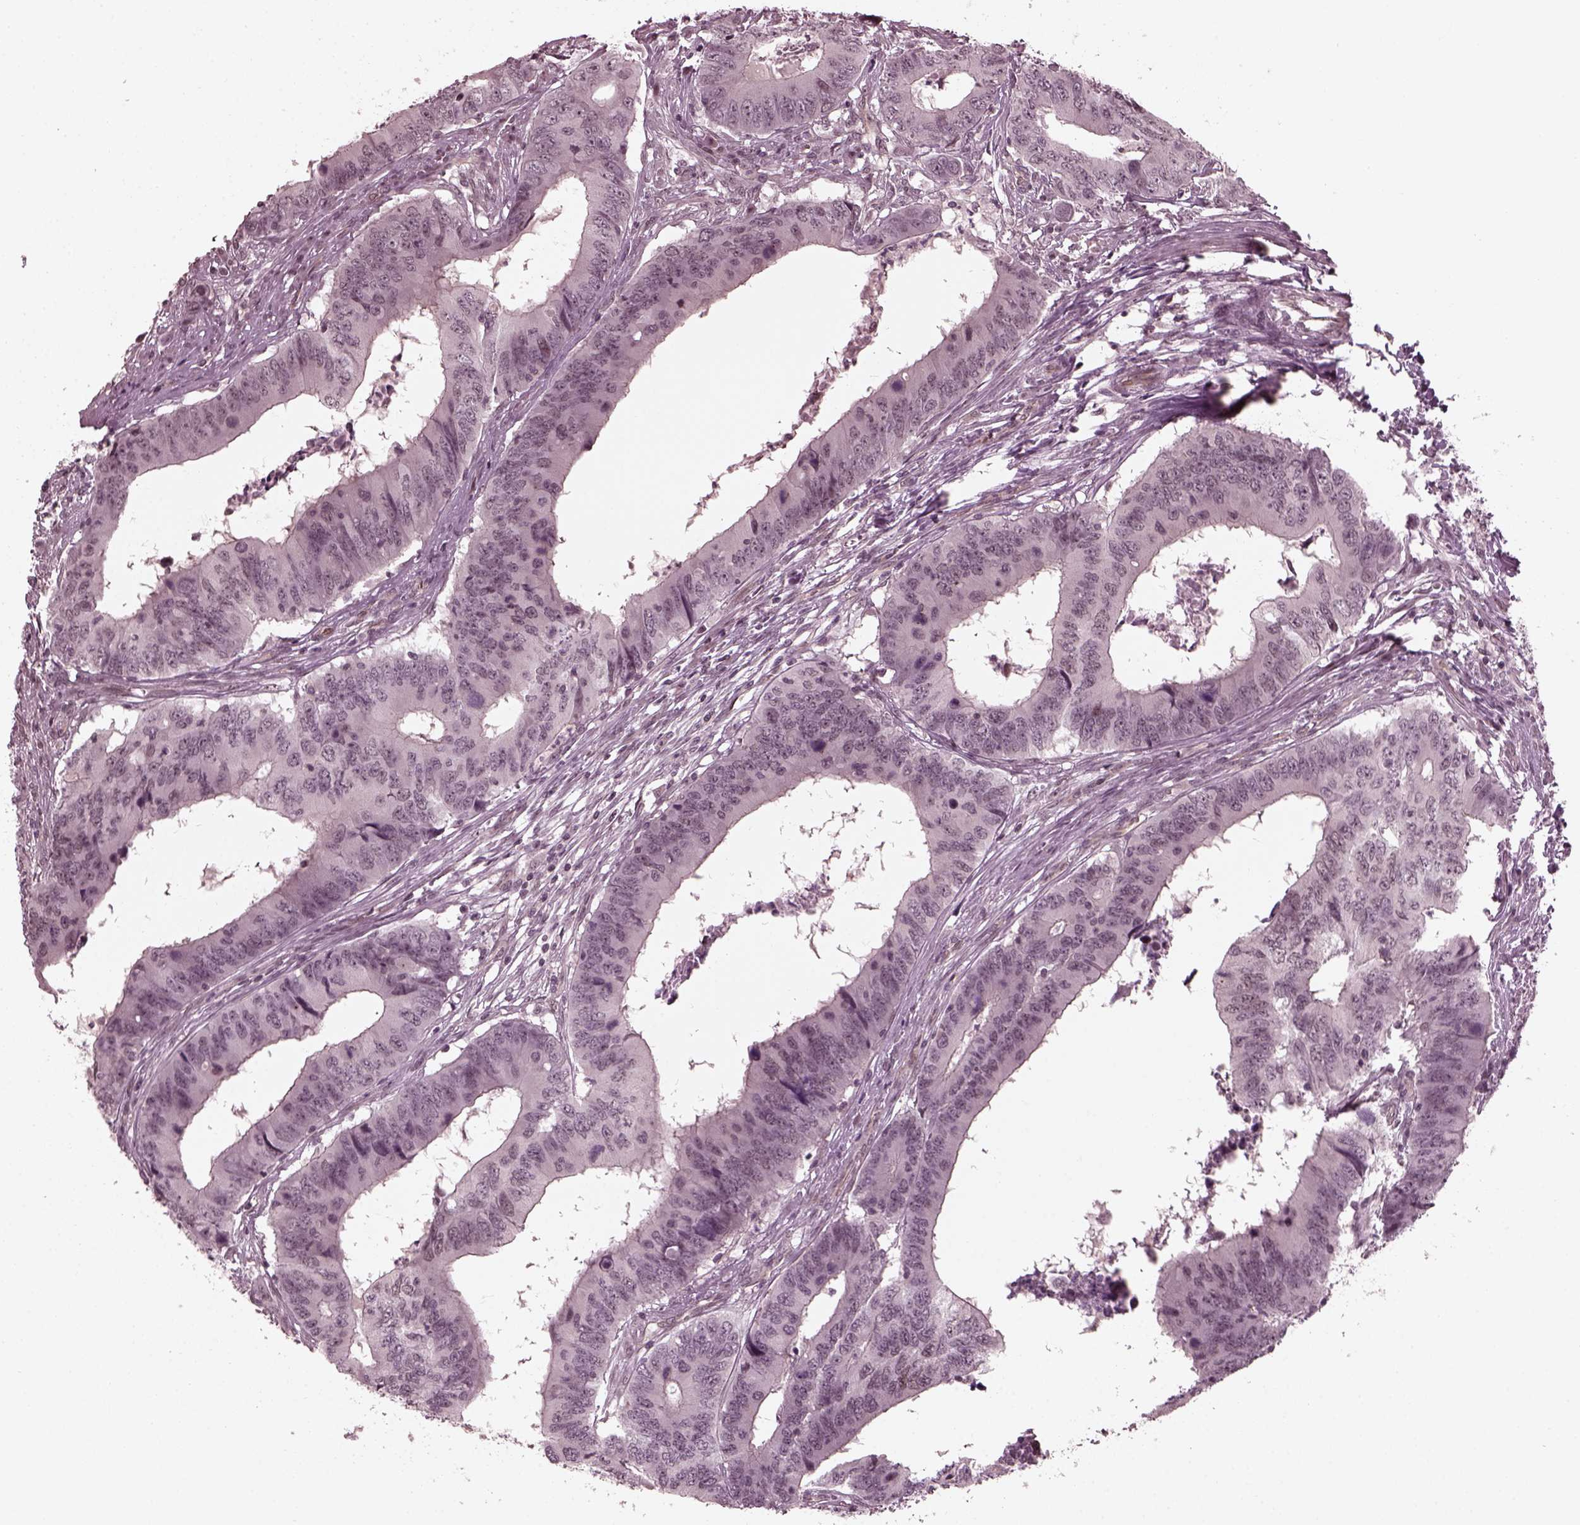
{"staining": {"intensity": "negative", "quantity": "none", "location": "none"}, "tissue": "colorectal cancer", "cell_type": "Tumor cells", "image_type": "cancer", "snomed": [{"axis": "morphology", "description": "Adenocarcinoma, NOS"}, {"axis": "topography", "description": "Colon"}], "caption": "This photomicrograph is of colorectal cancer (adenocarcinoma) stained with immunohistochemistry to label a protein in brown with the nuclei are counter-stained blue. There is no expression in tumor cells.", "gene": "TRIB3", "patient": {"sex": "male", "age": 53}}